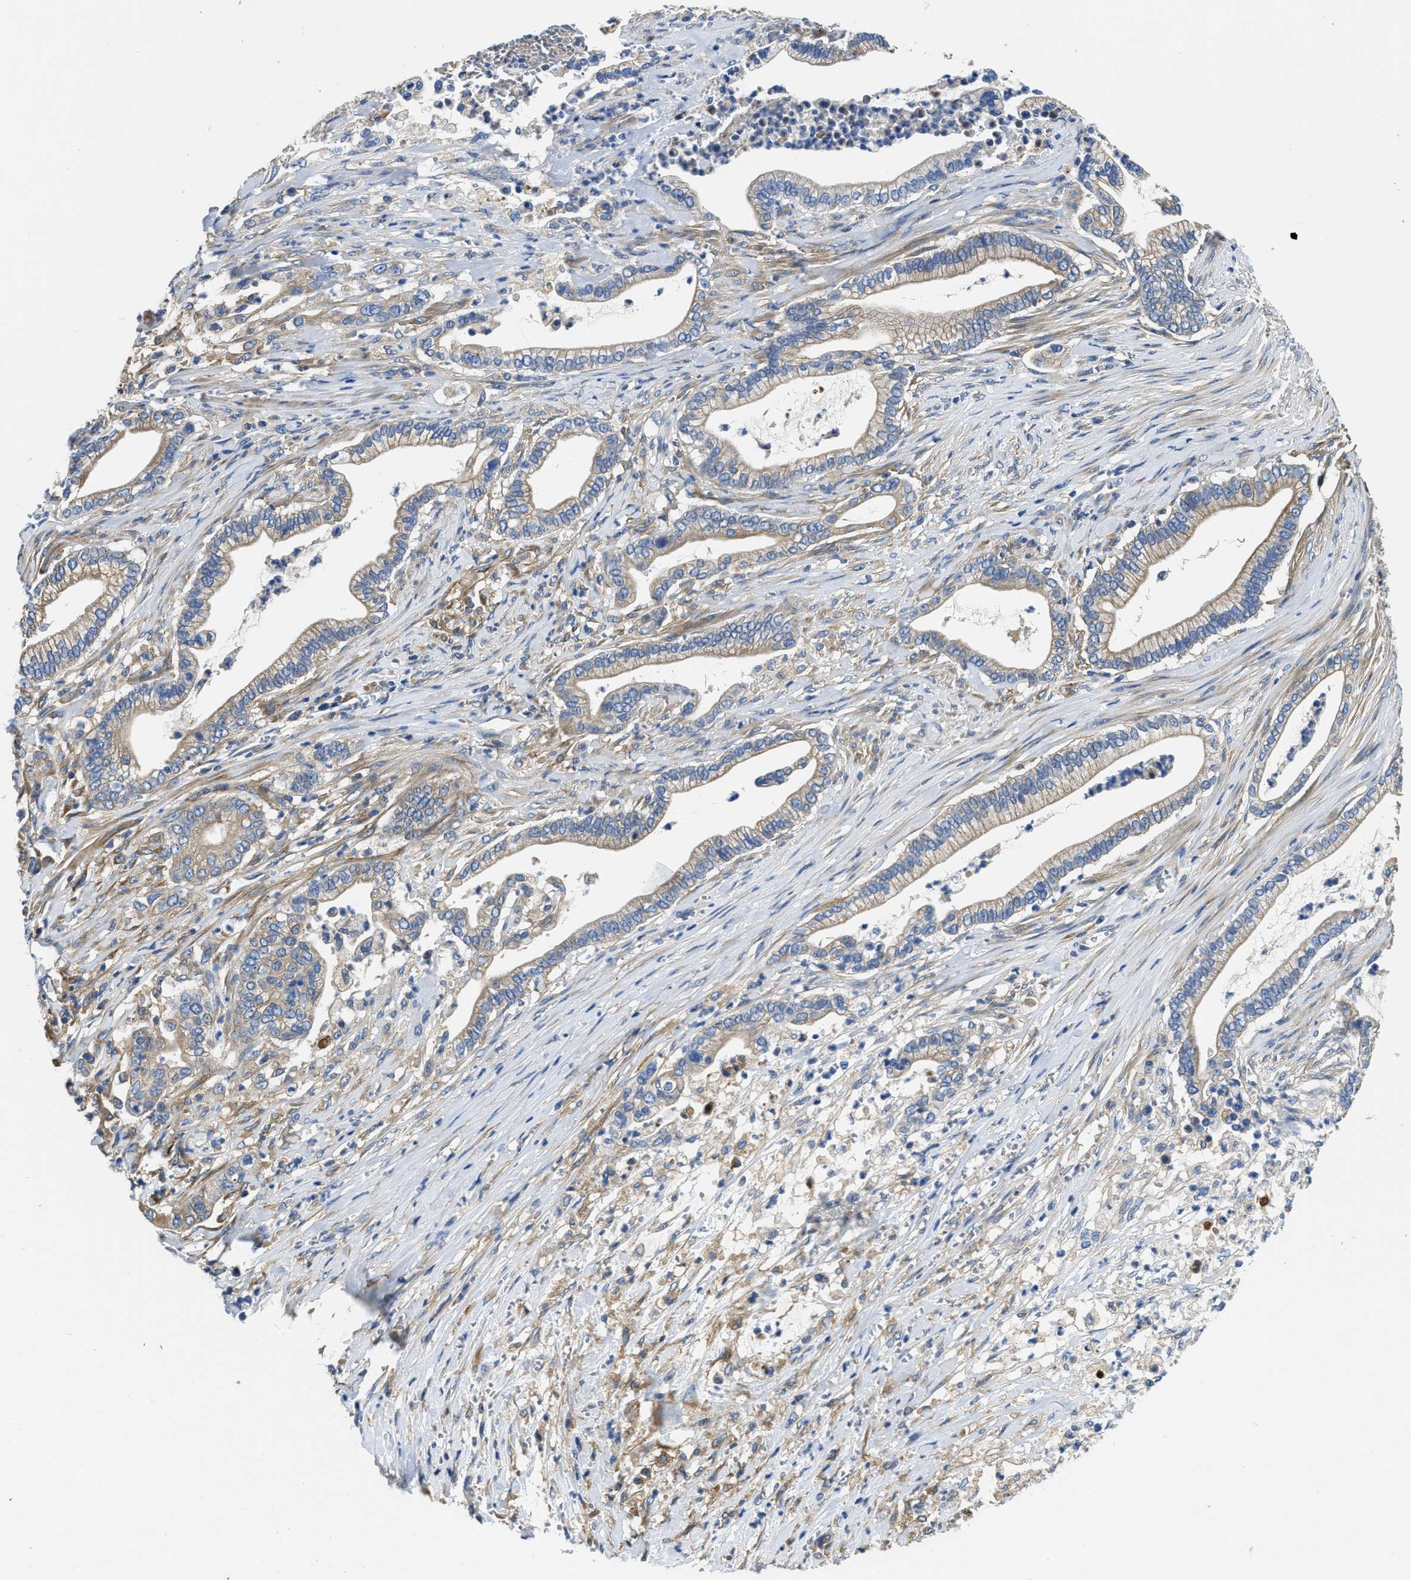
{"staining": {"intensity": "weak", "quantity": ">75%", "location": "cytoplasmic/membranous"}, "tissue": "pancreatic cancer", "cell_type": "Tumor cells", "image_type": "cancer", "snomed": [{"axis": "morphology", "description": "Adenocarcinoma, NOS"}, {"axis": "topography", "description": "Pancreas"}], "caption": "Protein positivity by immunohistochemistry (IHC) displays weak cytoplasmic/membranous positivity in approximately >75% of tumor cells in adenocarcinoma (pancreatic).", "gene": "STAT2", "patient": {"sex": "male", "age": 69}}